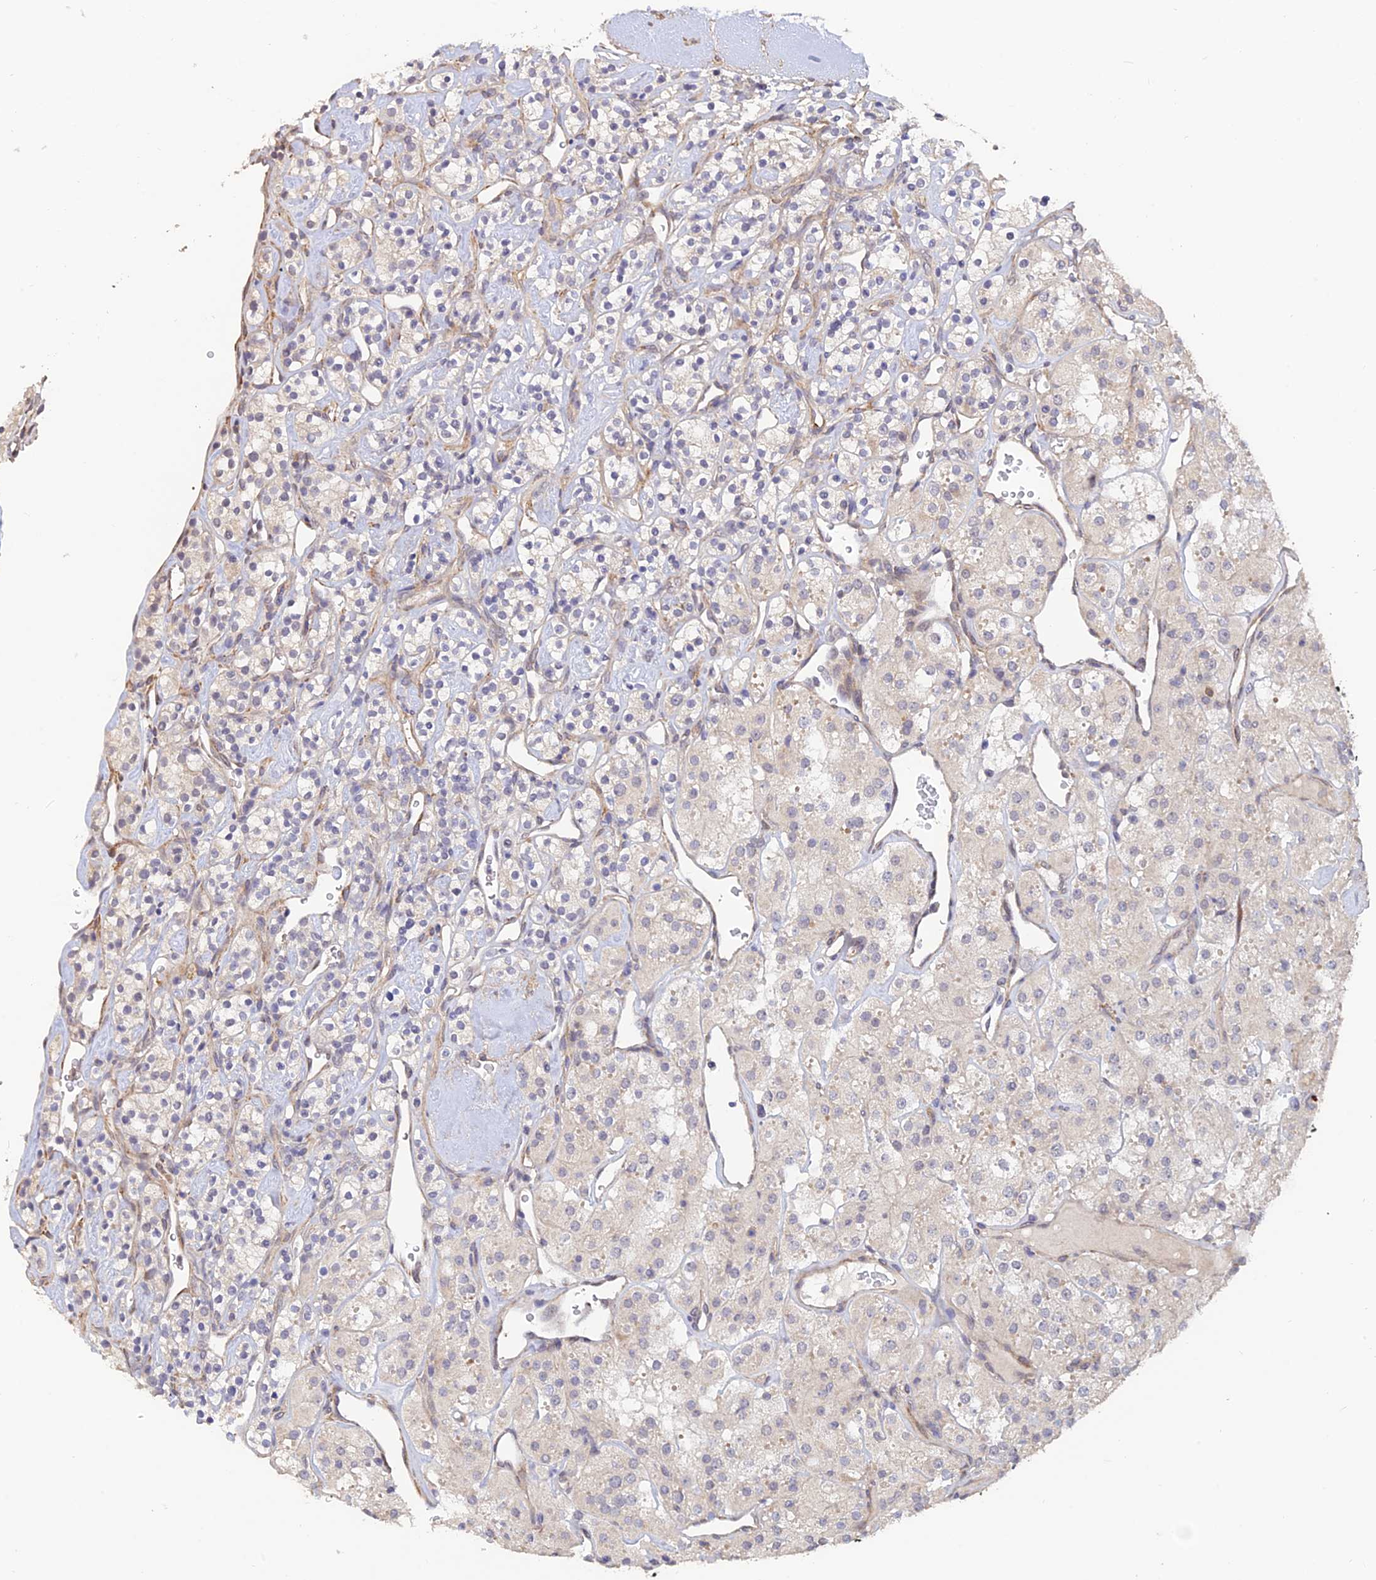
{"staining": {"intensity": "negative", "quantity": "none", "location": "none"}, "tissue": "renal cancer", "cell_type": "Tumor cells", "image_type": "cancer", "snomed": [{"axis": "morphology", "description": "Adenocarcinoma, NOS"}, {"axis": "topography", "description": "Kidney"}], "caption": "Tumor cells are negative for protein expression in human adenocarcinoma (renal).", "gene": "PAGR1", "patient": {"sex": "male", "age": 77}}